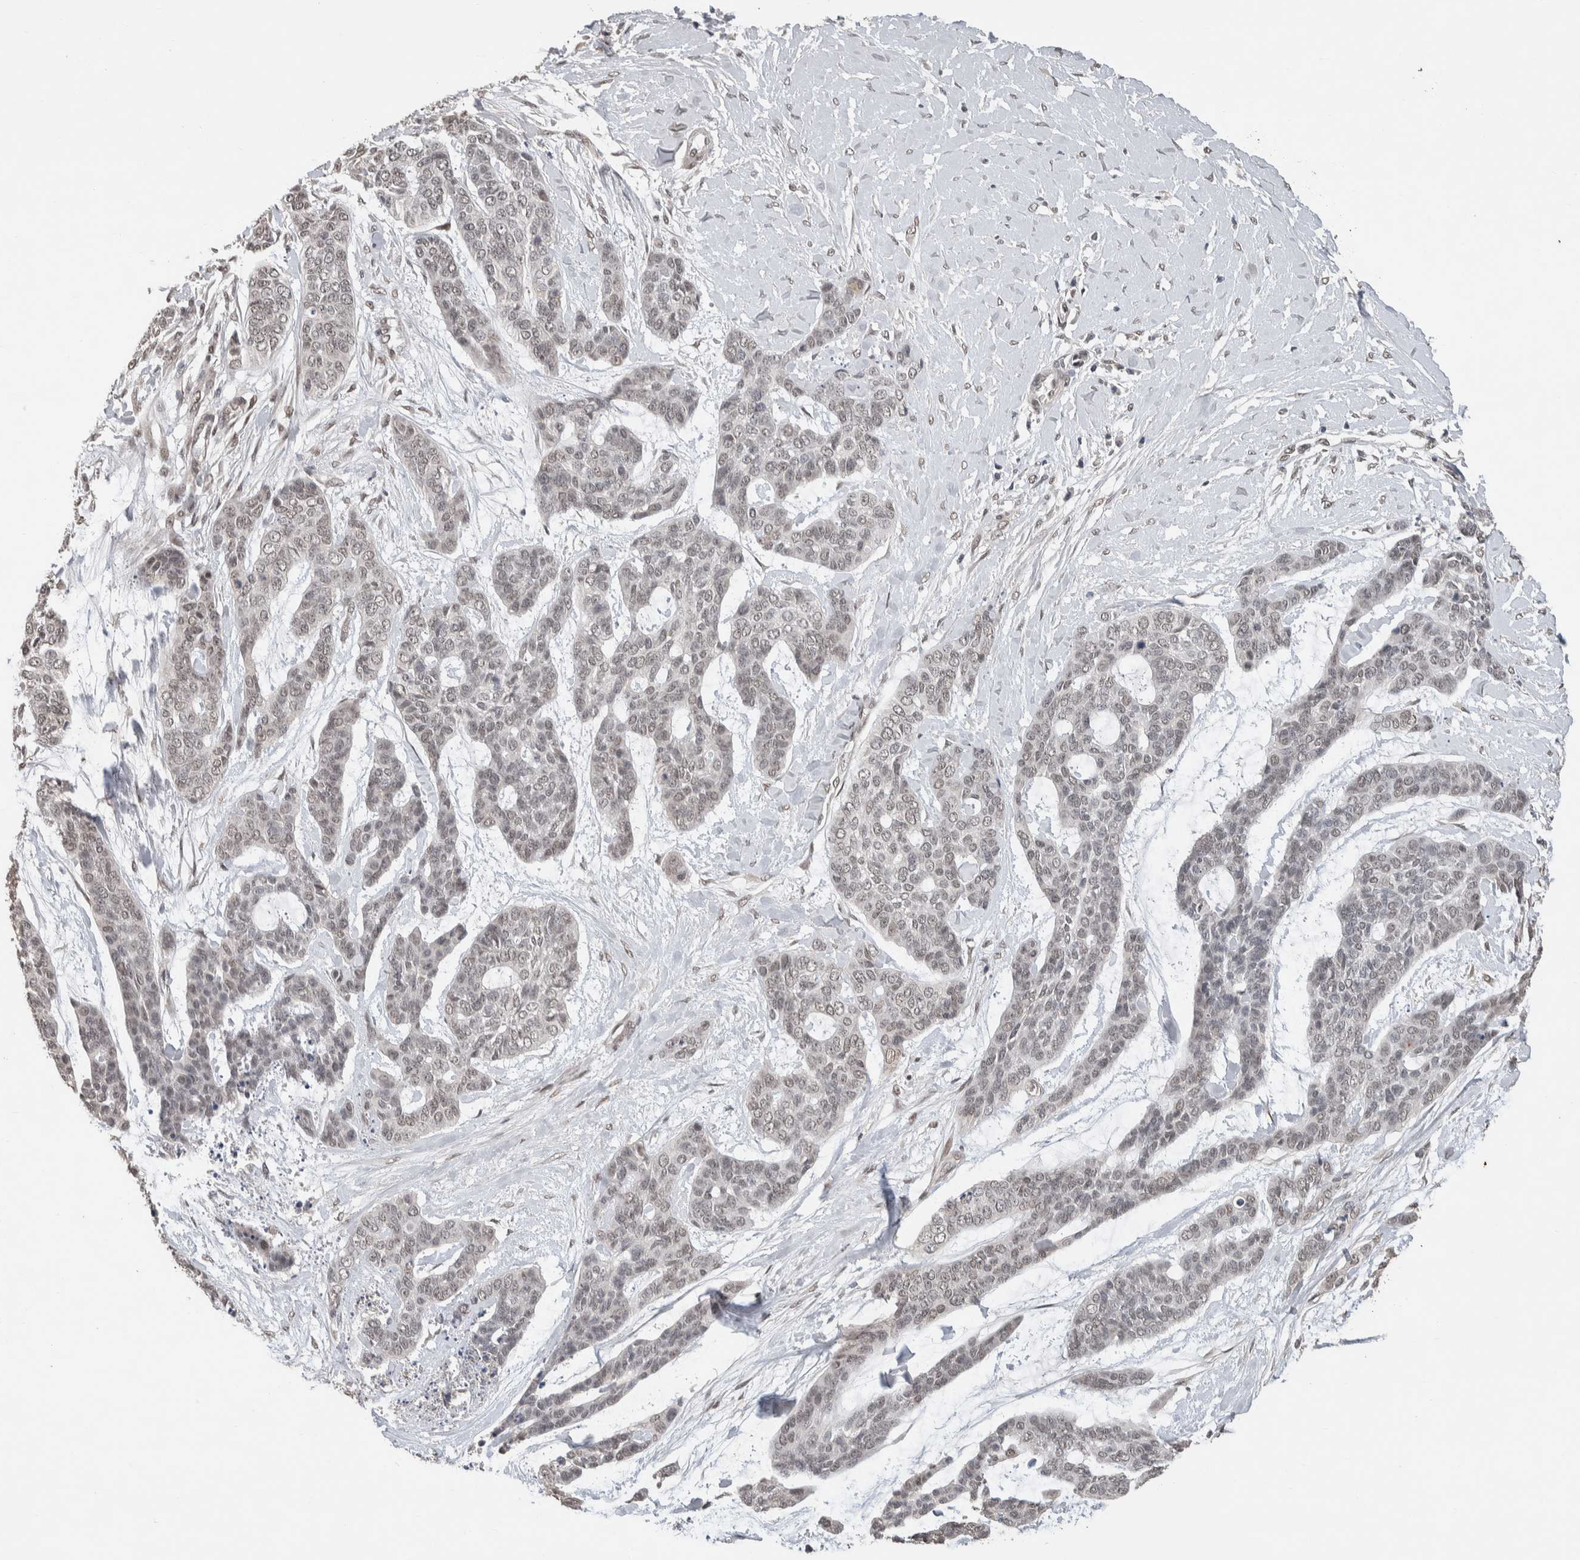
{"staining": {"intensity": "weak", "quantity": ">75%", "location": "nuclear"}, "tissue": "skin cancer", "cell_type": "Tumor cells", "image_type": "cancer", "snomed": [{"axis": "morphology", "description": "Basal cell carcinoma"}, {"axis": "topography", "description": "Skin"}], "caption": "Skin cancer tissue demonstrates weak nuclear expression in approximately >75% of tumor cells", "gene": "CYSRT1", "patient": {"sex": "female", "age": 64}}